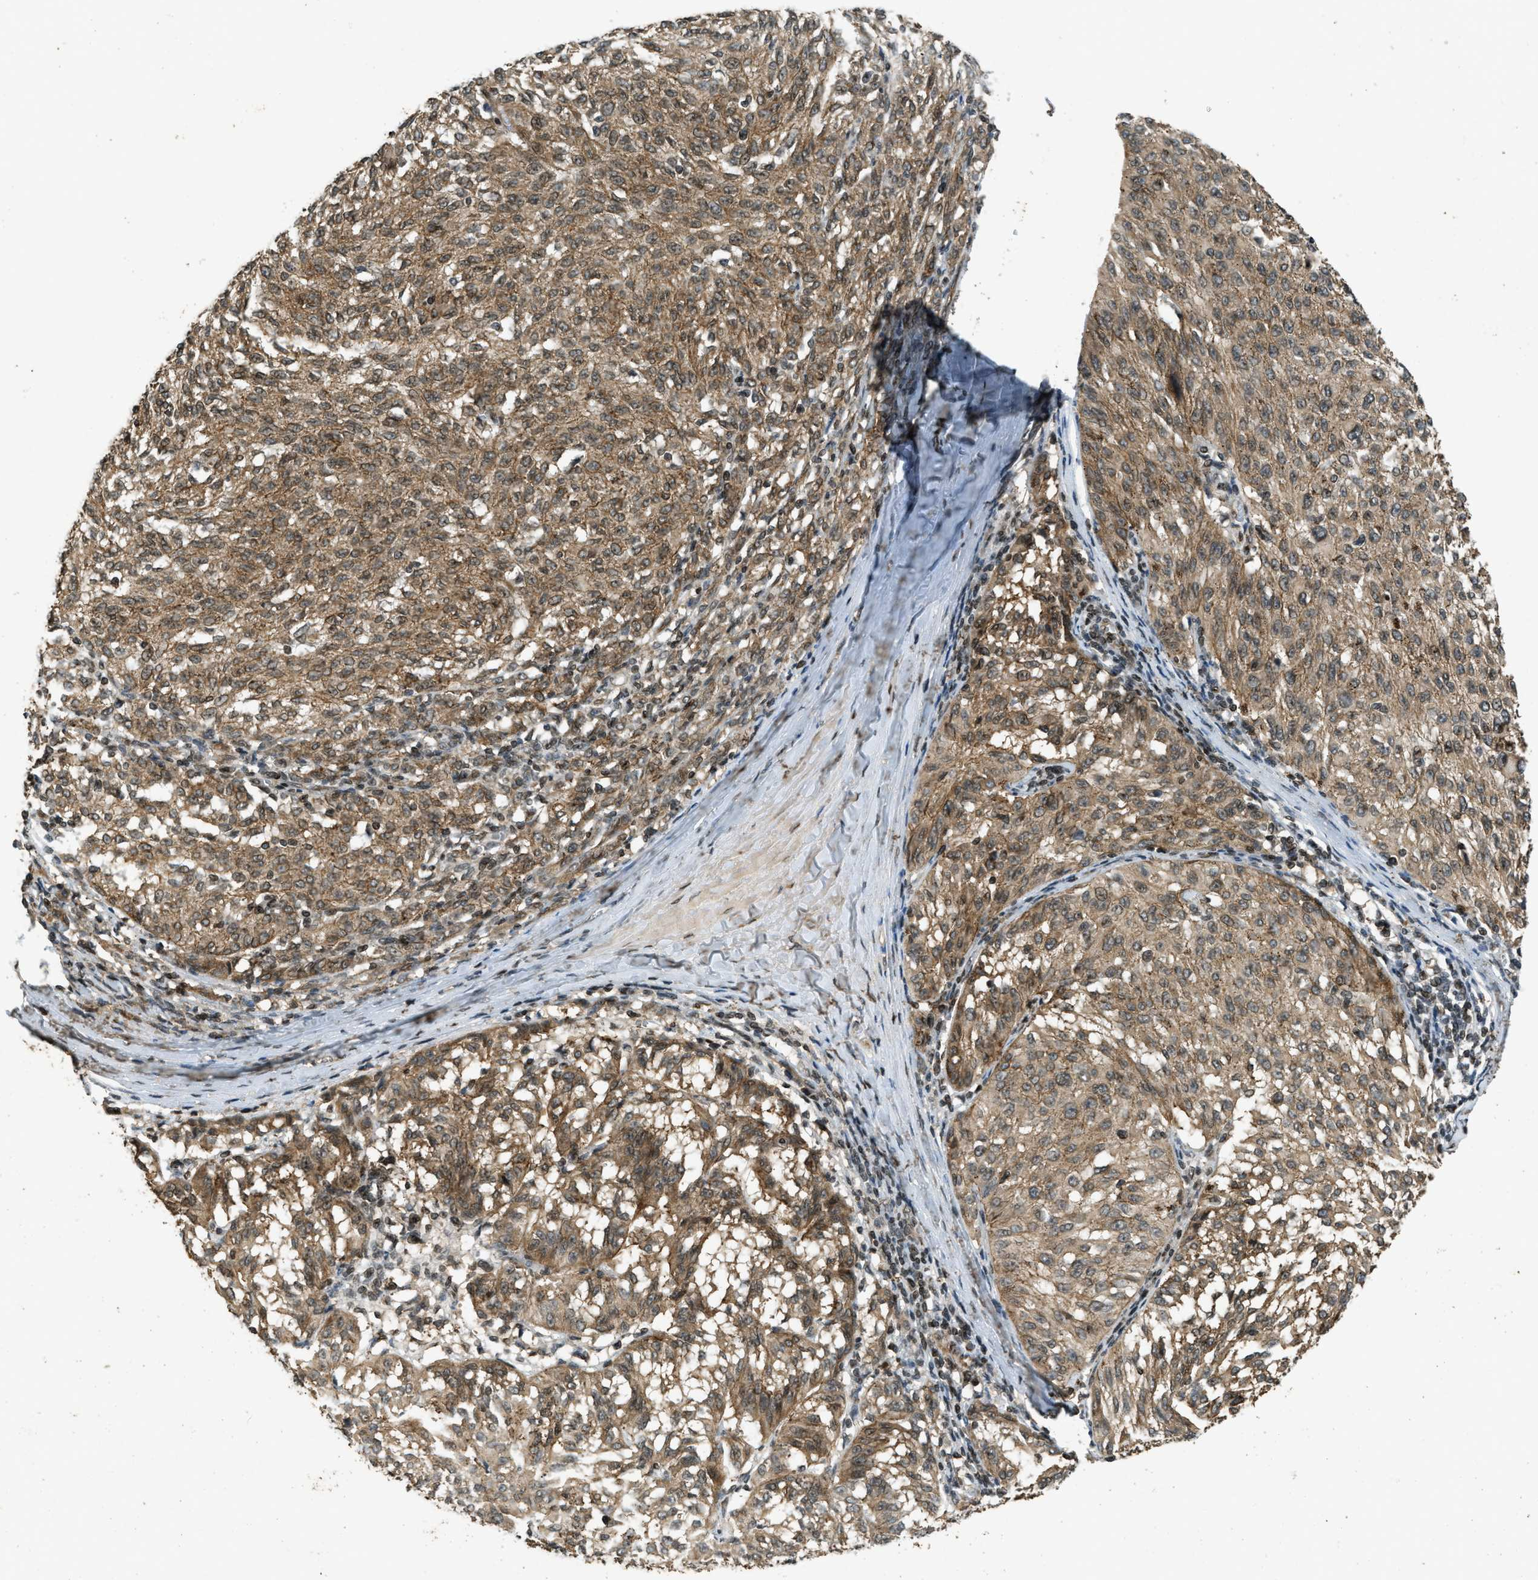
{"staining": {"intensity": "moderate", "quantity": ">75%", "location": "cytoplasmic/membranous"}, "tissue": "melanoma", "cell_type": "Tumor cells", "image_type": "cancer", "snomed": [{"axis": "morphology", "description": "Malignant melanoma, NOS"}, {"axis": "topography", "description": "Skin"}], "caption": "Melanoma was stained to show a protein in brown. There is medium levels of moderate cytoplasmic/membranous positivity in about >75% of tumor cells.", "gene": "SYNE1", "patient": {"sex": "female", "age": 72}}